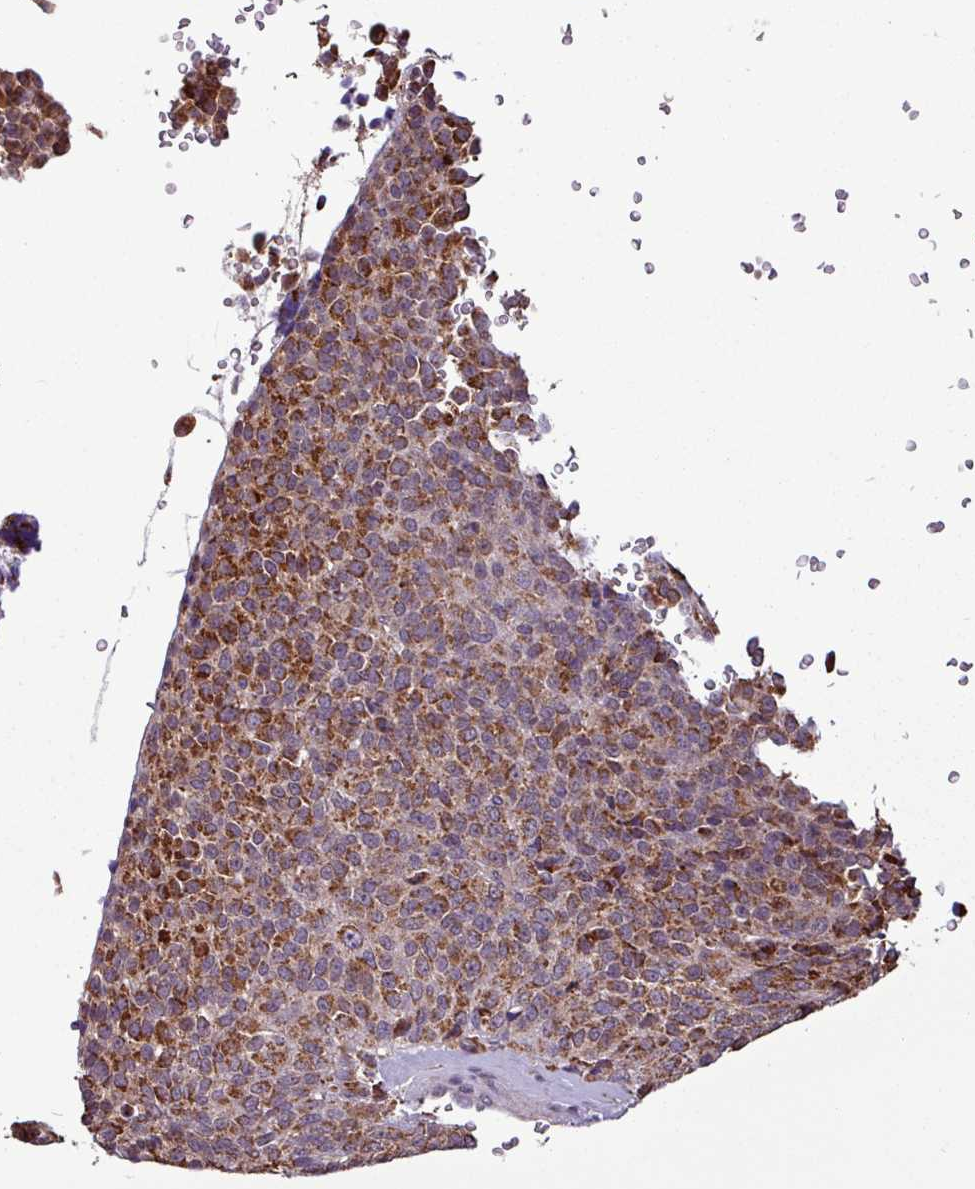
{"staining": {"intensity": "strong", "quantity": ">75%", "location": "cytoplasmic/membranous"}, "tissue": "melanoma", "cell_type": "Tumor cells", "image_type": "cancer", "snomed": [{"axis": "morphology", "description": "Malignant melanoma, Metastatic site"}, {"axis": "topography", "description": "Brain"}], "caption": "Human melanoma stained for a protein (brown) demonstrates strong cytoplasmic/membranous positive positivity in about >75% of tumor cells.", "gene": "MCTP2", "patient": {"sex": "female", "age": 56}}